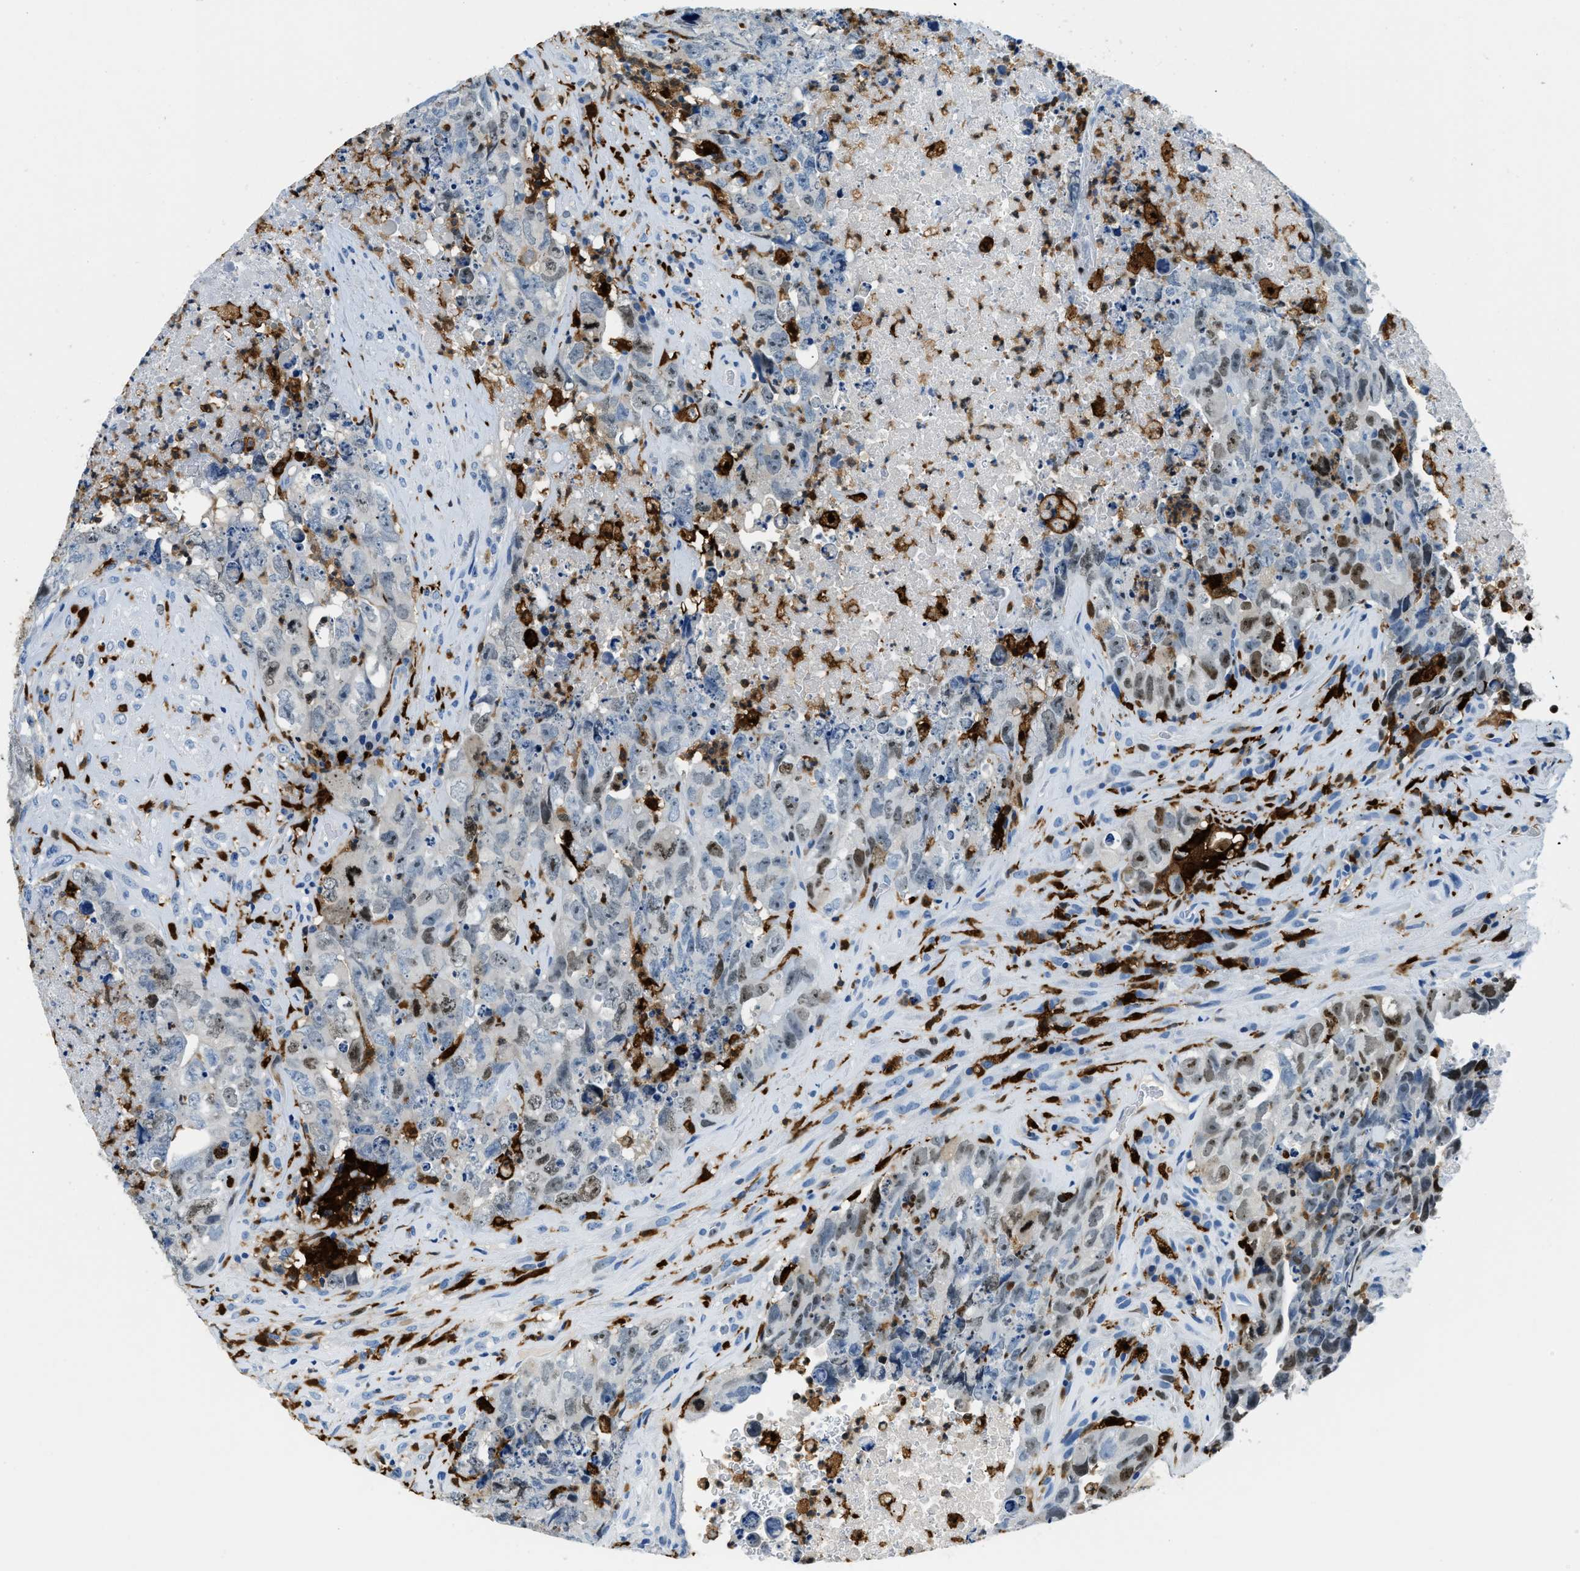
{"staining": {"intensity": "weak", "quantity": "<25%", "location": "nuclear"}, "tissue": "testis cancer", "cell_type": "Tumor cells", "image_type": "cancer", "snomed": [{"axis": "morphology", "description": "Carcinoma, Embryonal, NOS"}, {"axis": "topography", "description": "Testis"}], "caption": "Immunohistochemistry image of testis embryonal carcinoma stained for a protein (brown), which exhibits no expression in tumor cells. (DAB (3,3'-diaminobenzidine) immunohistochemistry, high magnification).", "gene": "CAPG", "patient": {"sex": "male", "age": 32}}